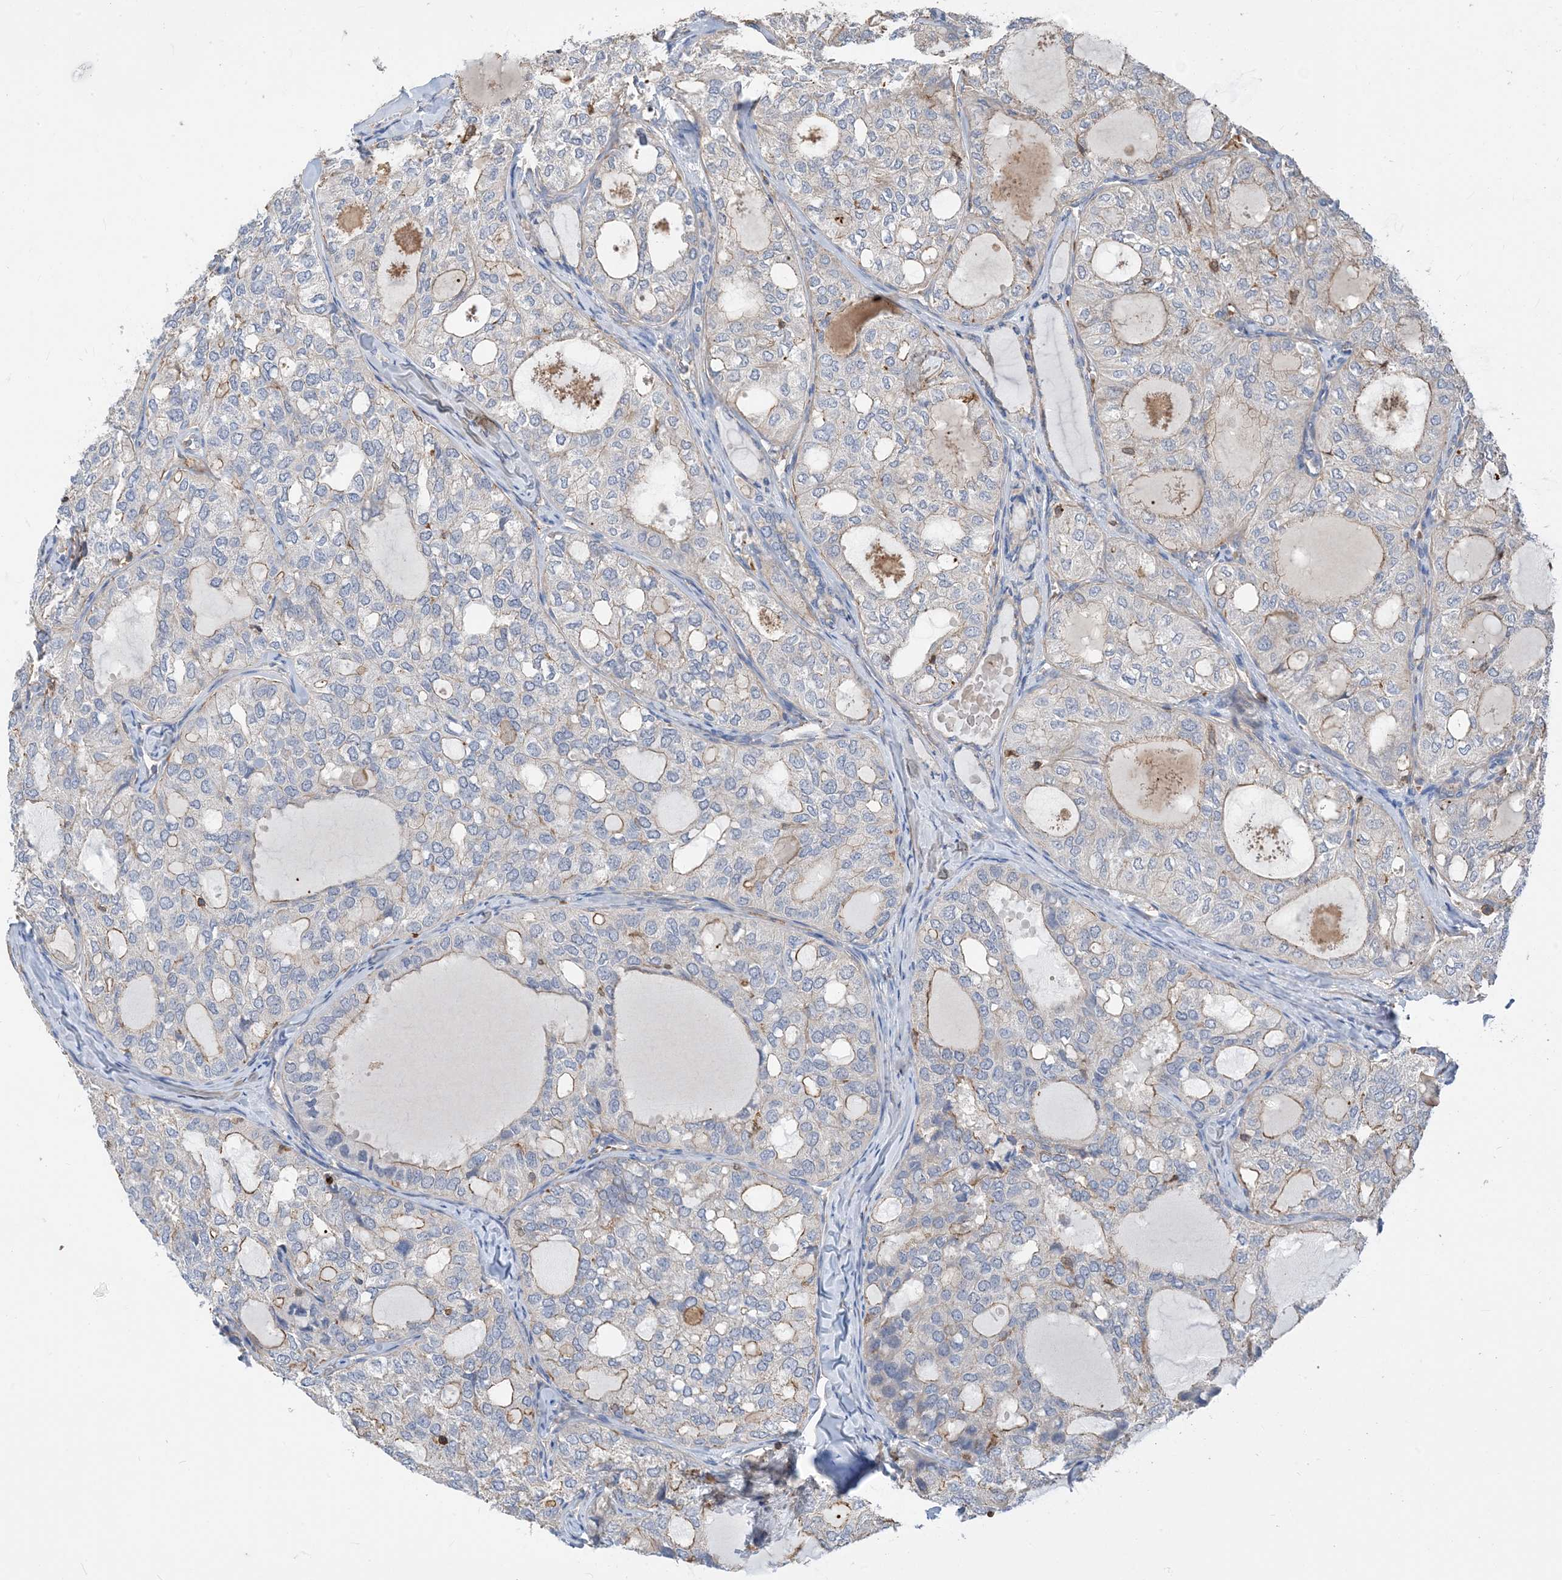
{"staining": {"intensity": "negative", "quantity": "none", "location": "none"}, "tissue": "thyroid cancer", "cell_type": "Tumor cells", "image_type": "cancer", "snomed": [{"axis": "morphology", "description": "Follicular adenoma carcinoma, NOS"}, {"axis": "topography", "description": "Thyroid gland"}], "caption": "The histopathology image exhibits no staining of tumor cells in thyroid cancer.", "gene": "PARVG", "patient": {"sex": "male", "age": 75}}